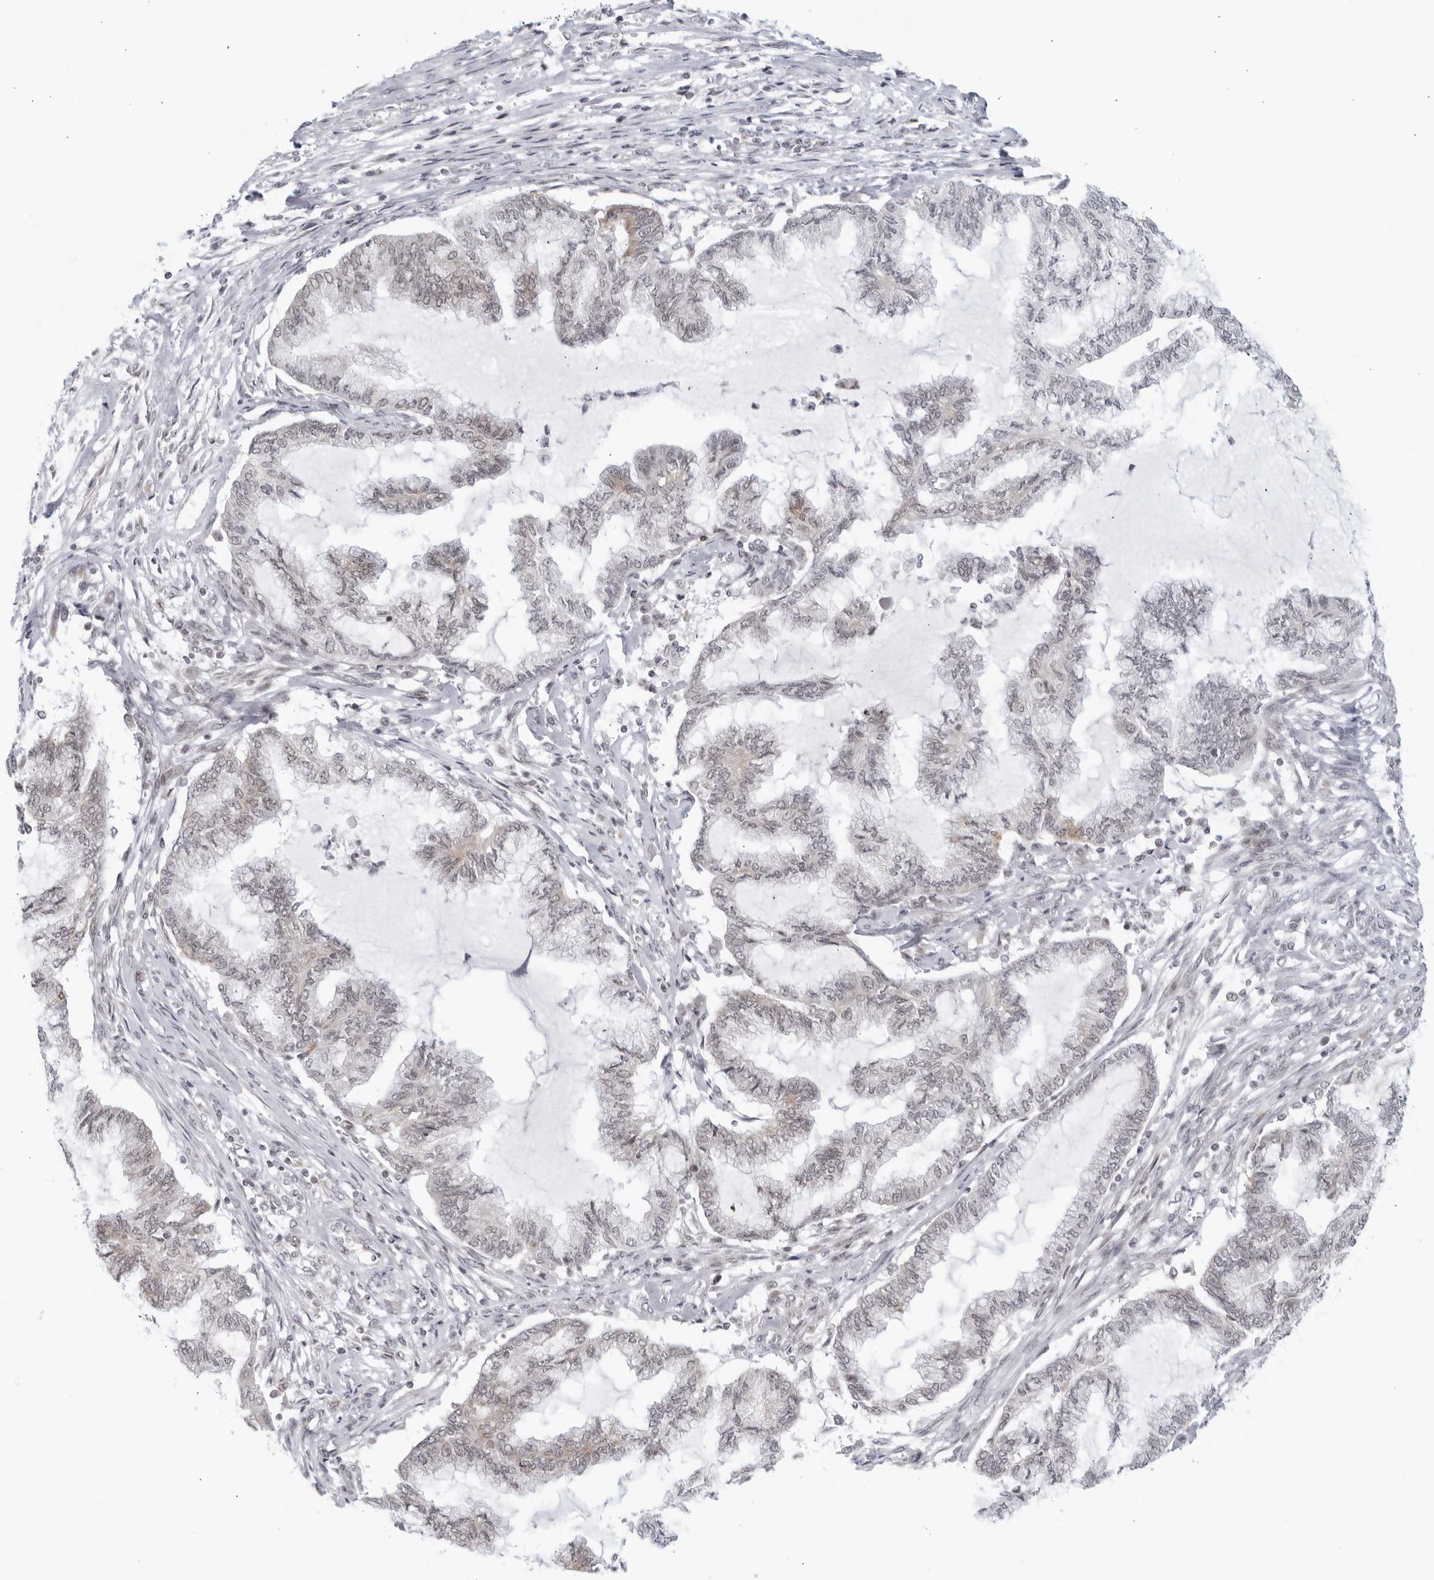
{"staining": {"intensity": "negative", "quantity": "none", "location": "none"}, "tissue": "endometrial cancer", "cell_type": "Tumor cells", "image_type": "cancer", "snomed": [{"axis": "morphology", "description": "Adenocarcinoma, NOS"}, {"axis": "topography", "description": "Endometrium"}], "caption": "A high-resolution micrograph shows immunohistochemistry (IHC) staining of endometrial cancer (adenocarcinoma), which demonstrates no significant positivity in tumor cells. (Immunohistochemistry, brightfield microscopy, high magnification).", "gene": "RAB11FIP3", "patient": {"sex": "female", "age": 86}}